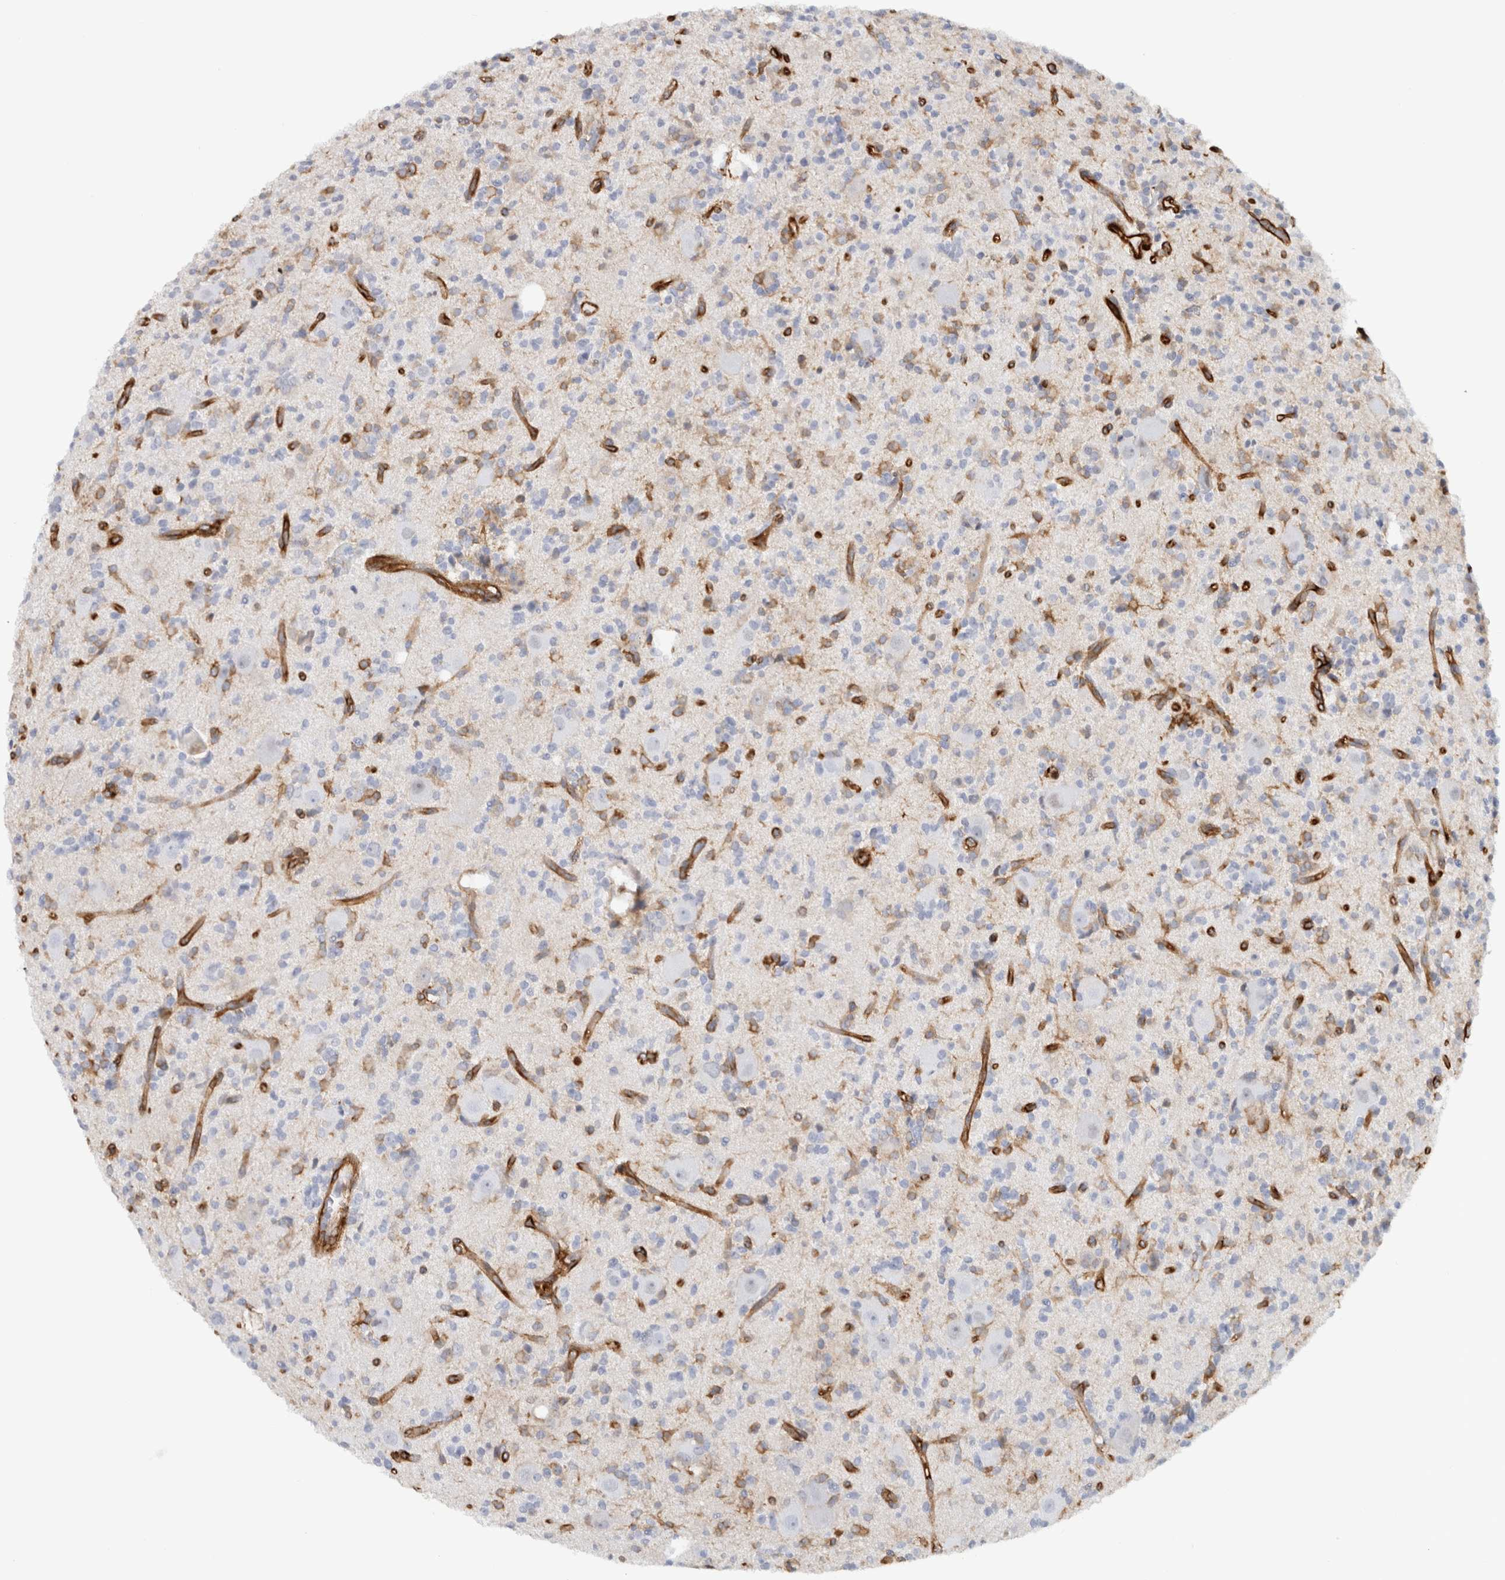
{"staining": {"intensity": "negative", "quantity": "none", "location": "none"}, "tissue": "glioma", "cell_type": "Tumor cells", "image_type": "cancer", "snomed": [{"axis": "morphology", "description": "Glioma, malignant, High grade"}, {"axis": "topography", "description": "Brain"}], "caption": "There is no significant positivity in tumor cells of malignant high-grade glioma.", "gene": "AHNAK", "patient": {"sex": "male", "age": 34}}